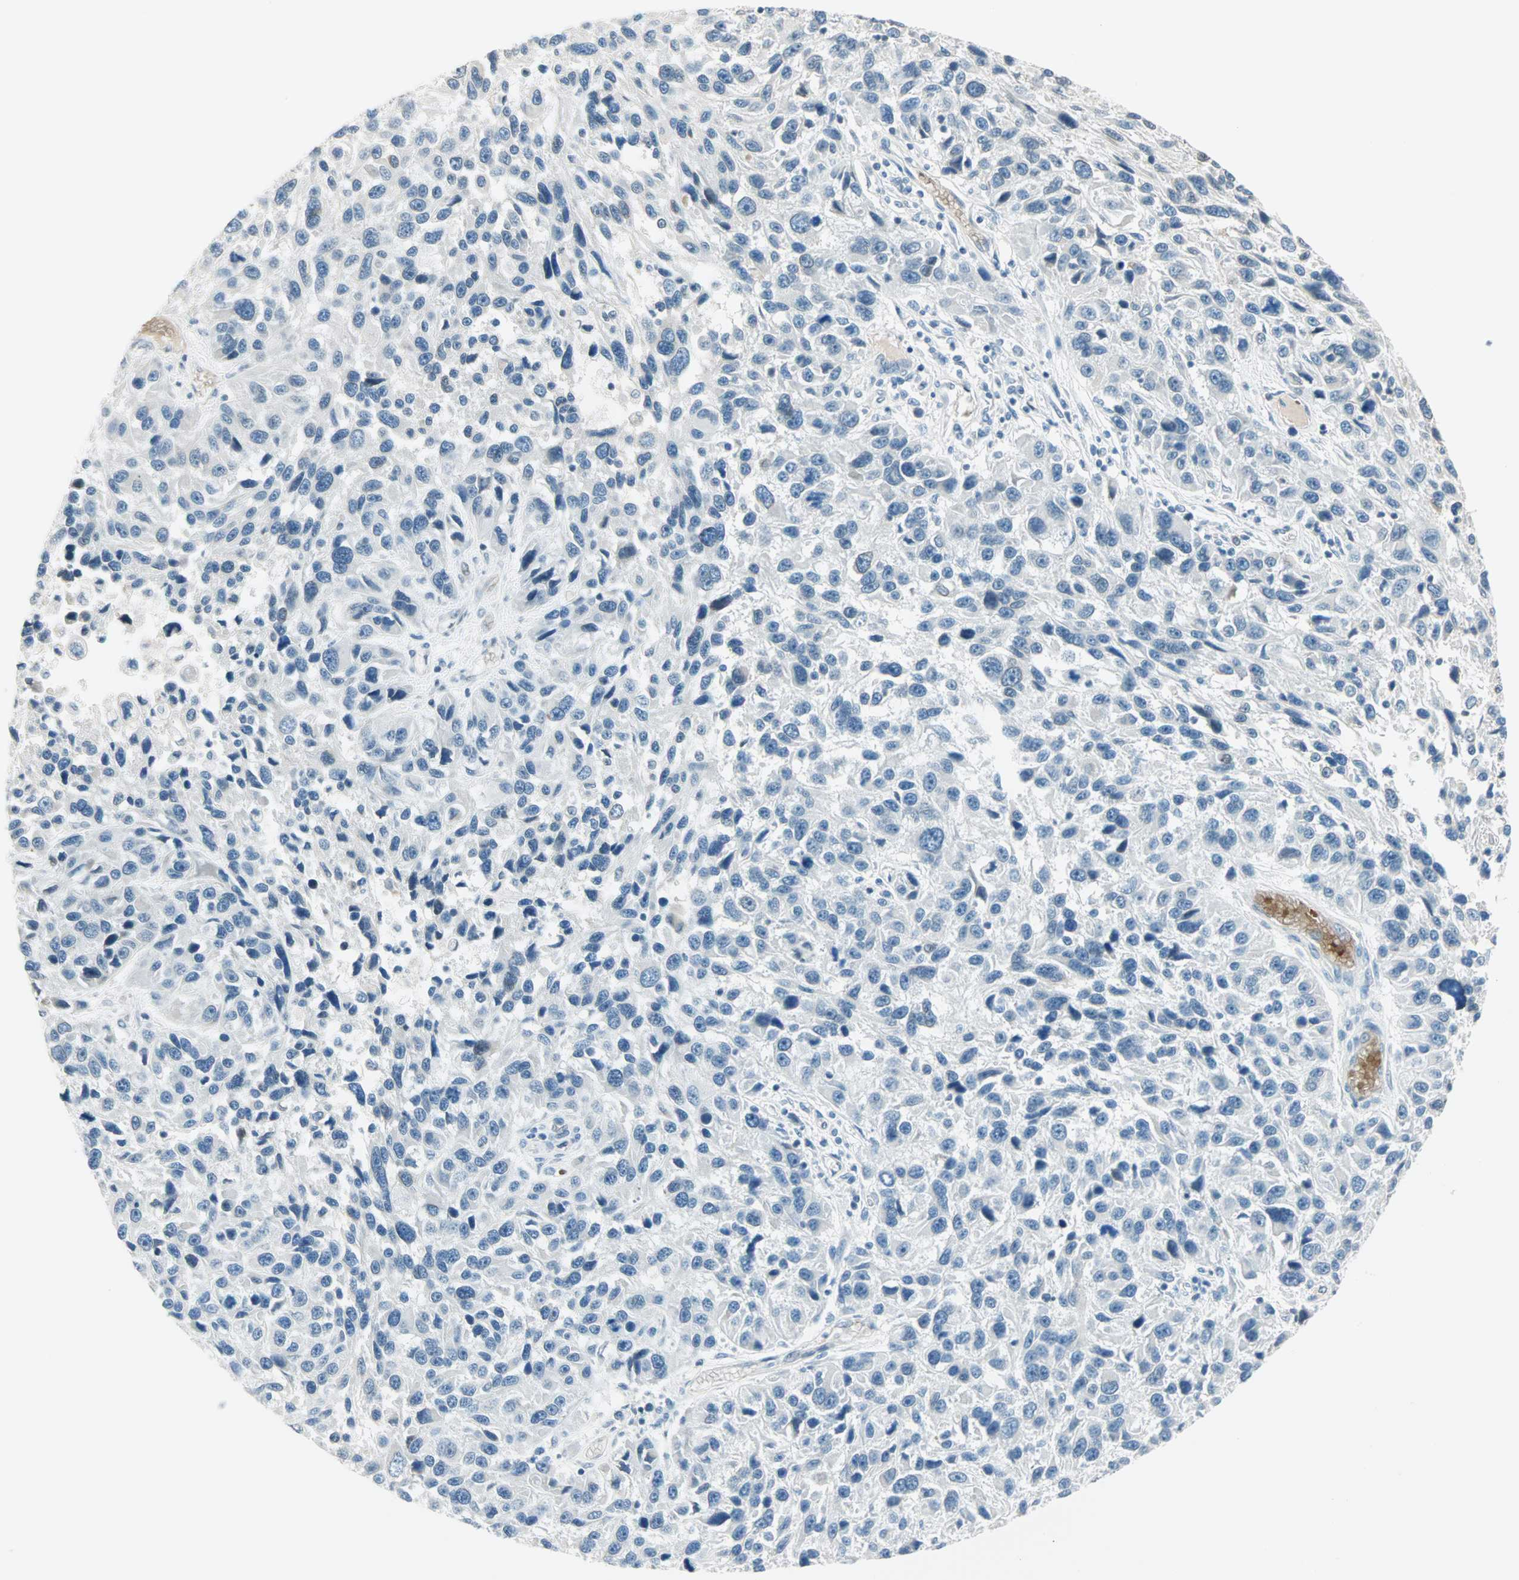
{"staining": {"intensity": "negative", "quantity": "none", "location": "none"}, "tissue": "melanoma", "cell_type": "Tumor cells", "image_type": "cancer", "snomed": [{"axis": "morphology", "description": "Malignant melanoma, NOS"}, {"axis": "topography", "description": "Skin"}], "caption": "Protein analysis of malignant melanoma demonstrates no significant staining in tumor cells. The staining is performed using DAB brown chromogen with nuclei counter-stained in using hematoxylin.", "gene": "BCAN", "patient": {"sex": "male", "age": 53}}